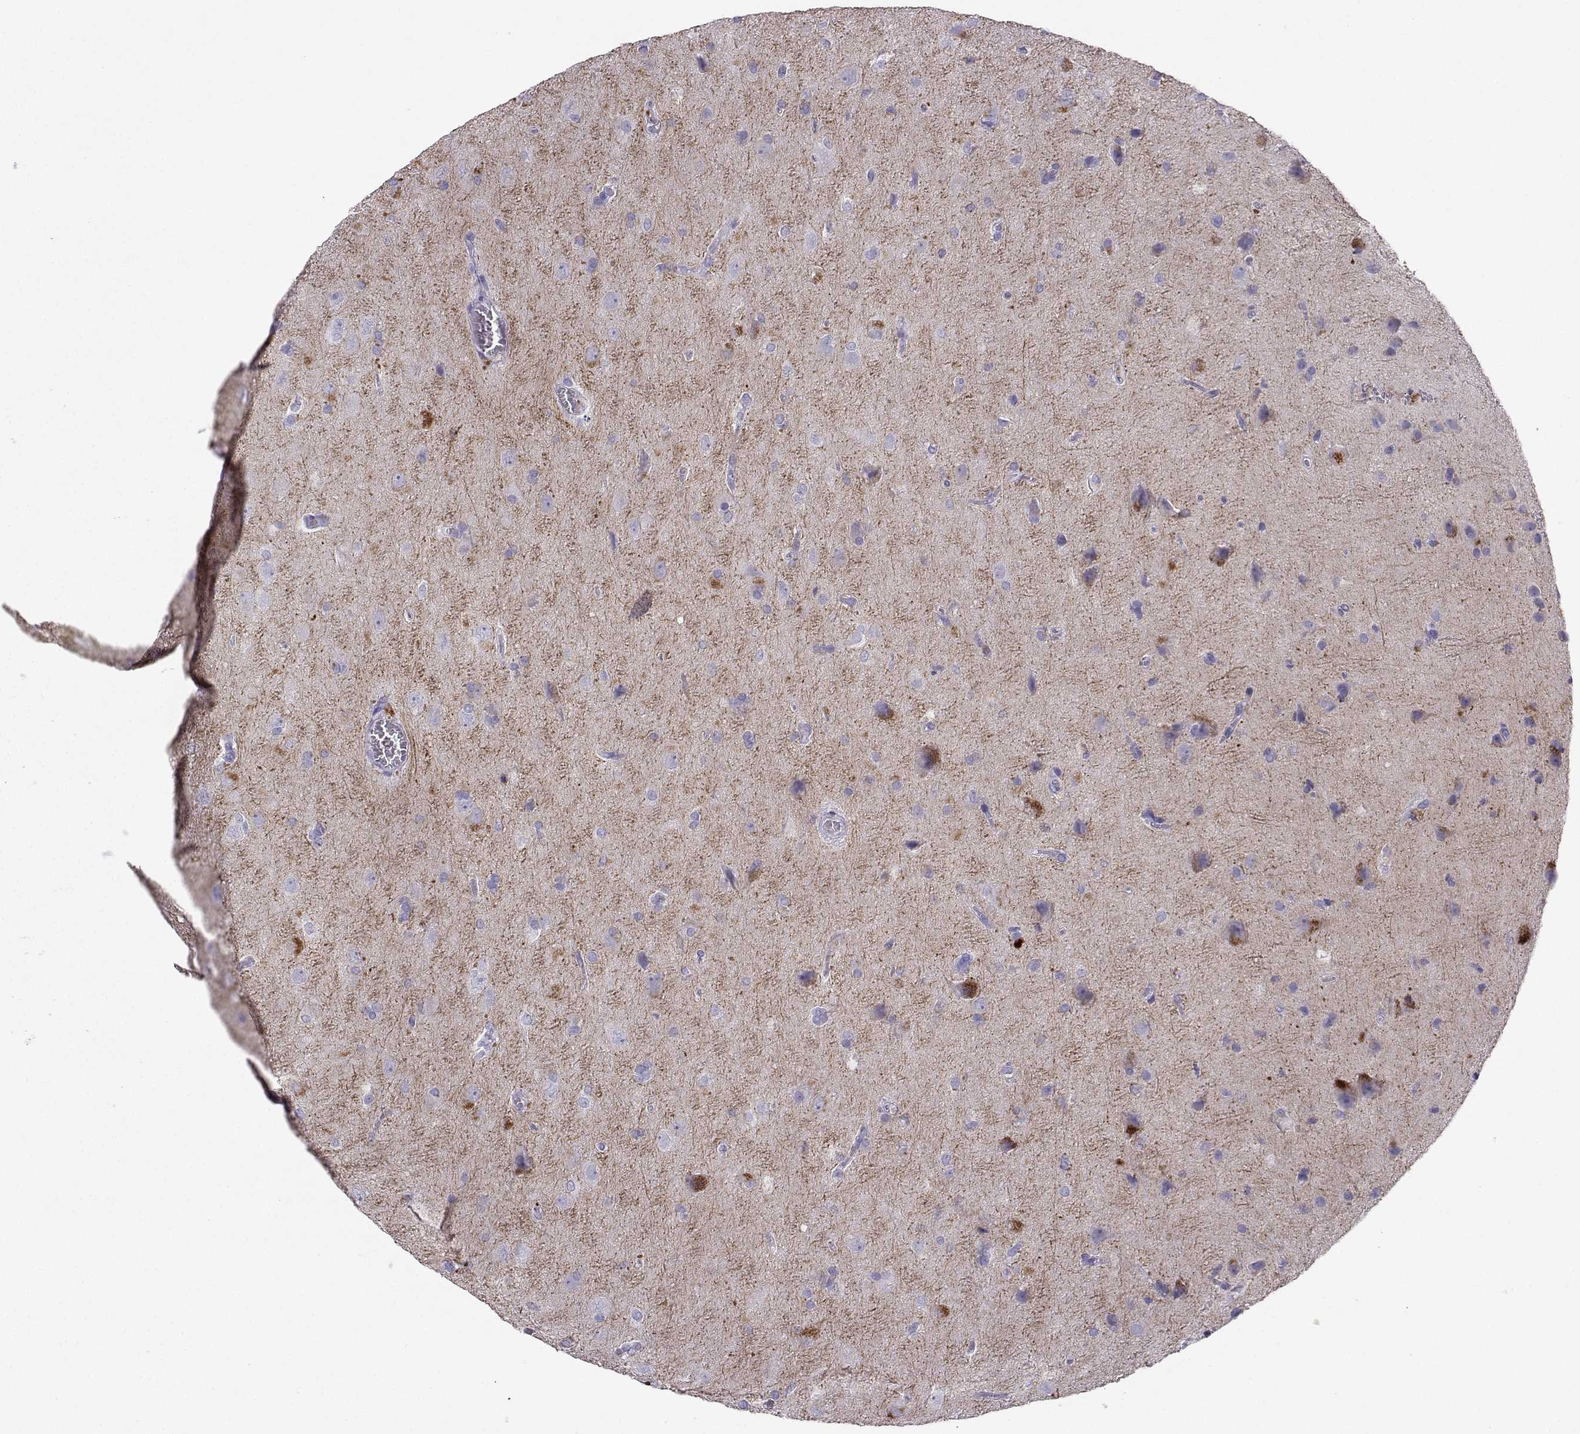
{"staining": {"intensity": "negative", "quantity": "none", "location": "none"}, "tissue": "glioma", "cell_type": "Tumor cells", "image_type": "cancer", "snomed": [{"axis": "morphology", "description": "Glioma, malignant, Low grade"}, {"axis": "topography", "description": "Brain"}], "caption": "Tumor cells show no significant protein expression in malignant glioma (low-grade).", "gene": "NEFL", "patient": {"sex": "male", "age": 58}}